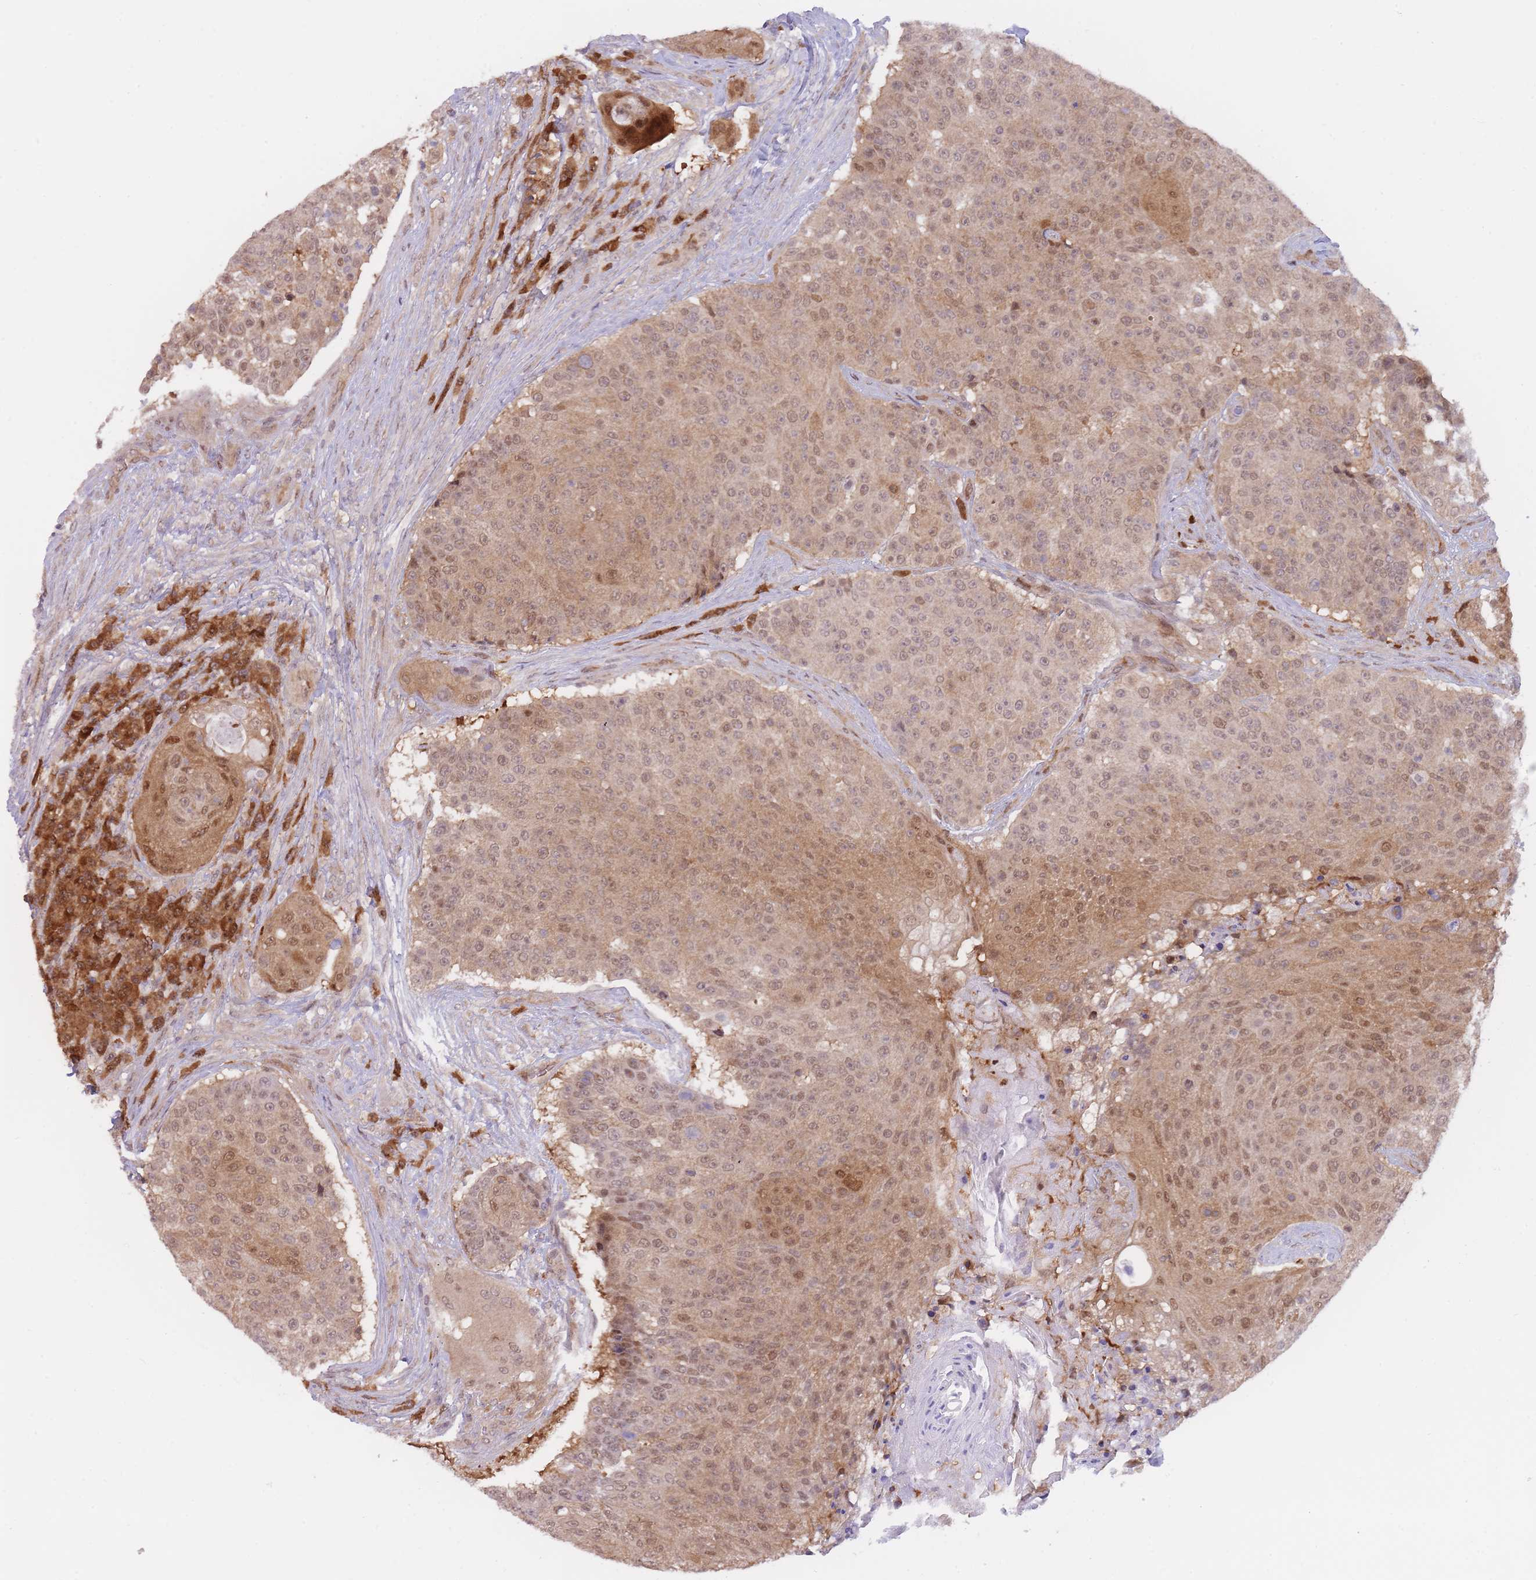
{"staining": {"intensity": "moderate", "quantity": ">75%", "location": "cytoplasmic/membranous,nuclear"}, "tissue": "urothelial cancer", "cell_type": "Tumor cells", "image_type": "cancer", "snomed": [{"axis": "morphology", "description": "Urothelial carcinoma, High grade"}, {"axis": "topography", "description": "Urinary bladder"}], "caption": "Tumor cells display medium levels of moderate cytoplasmic/membranous and nuclear expression in about >75% of cells in urothelial cancer. (DAB (3,3'-diaminobenzidine) = brown stain, brightfield microscopy at high magnification).", "gene": "NSFL1C", "patient": {"sex": "female", "age": 63}}